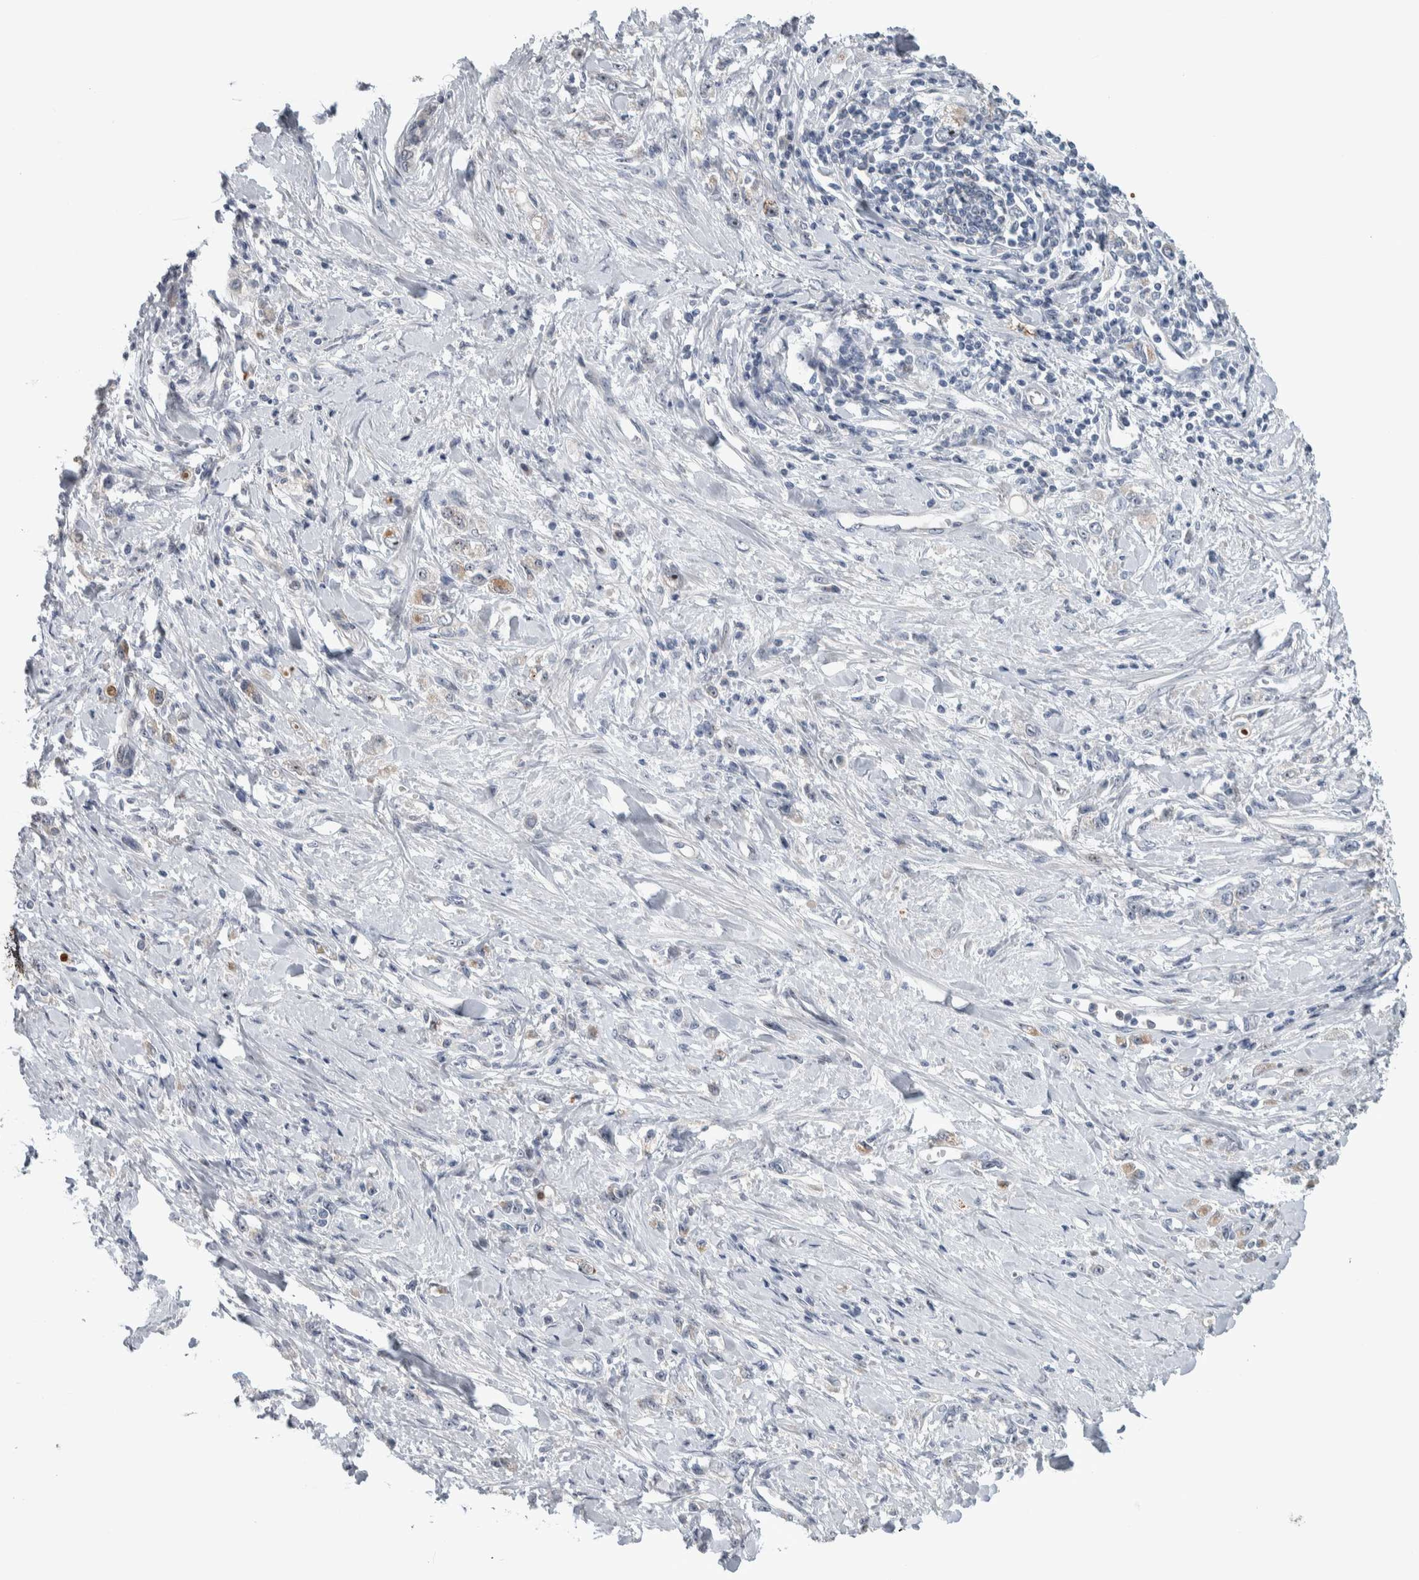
{"staining": {"intensity": "moderate", "quantity": "<25%", "location": "nuclear"}, "tissue": "stomach cancer", "cell_type": "Tumor cells", "image_type": "cancer", "snomed": [{"axis": "morphology", "description": "Adenocarcinoma, NOS"}, {"axis": "topography", "description": "Stomach"}], "caption": "DAB immunohistochemical staining of human stomach adenocarcinoma reveals moderate nuclear protein positivity in about <25% of tumor cells.", "gene": "PRRG4", "patient": {"sex": "female", "age": 76}}